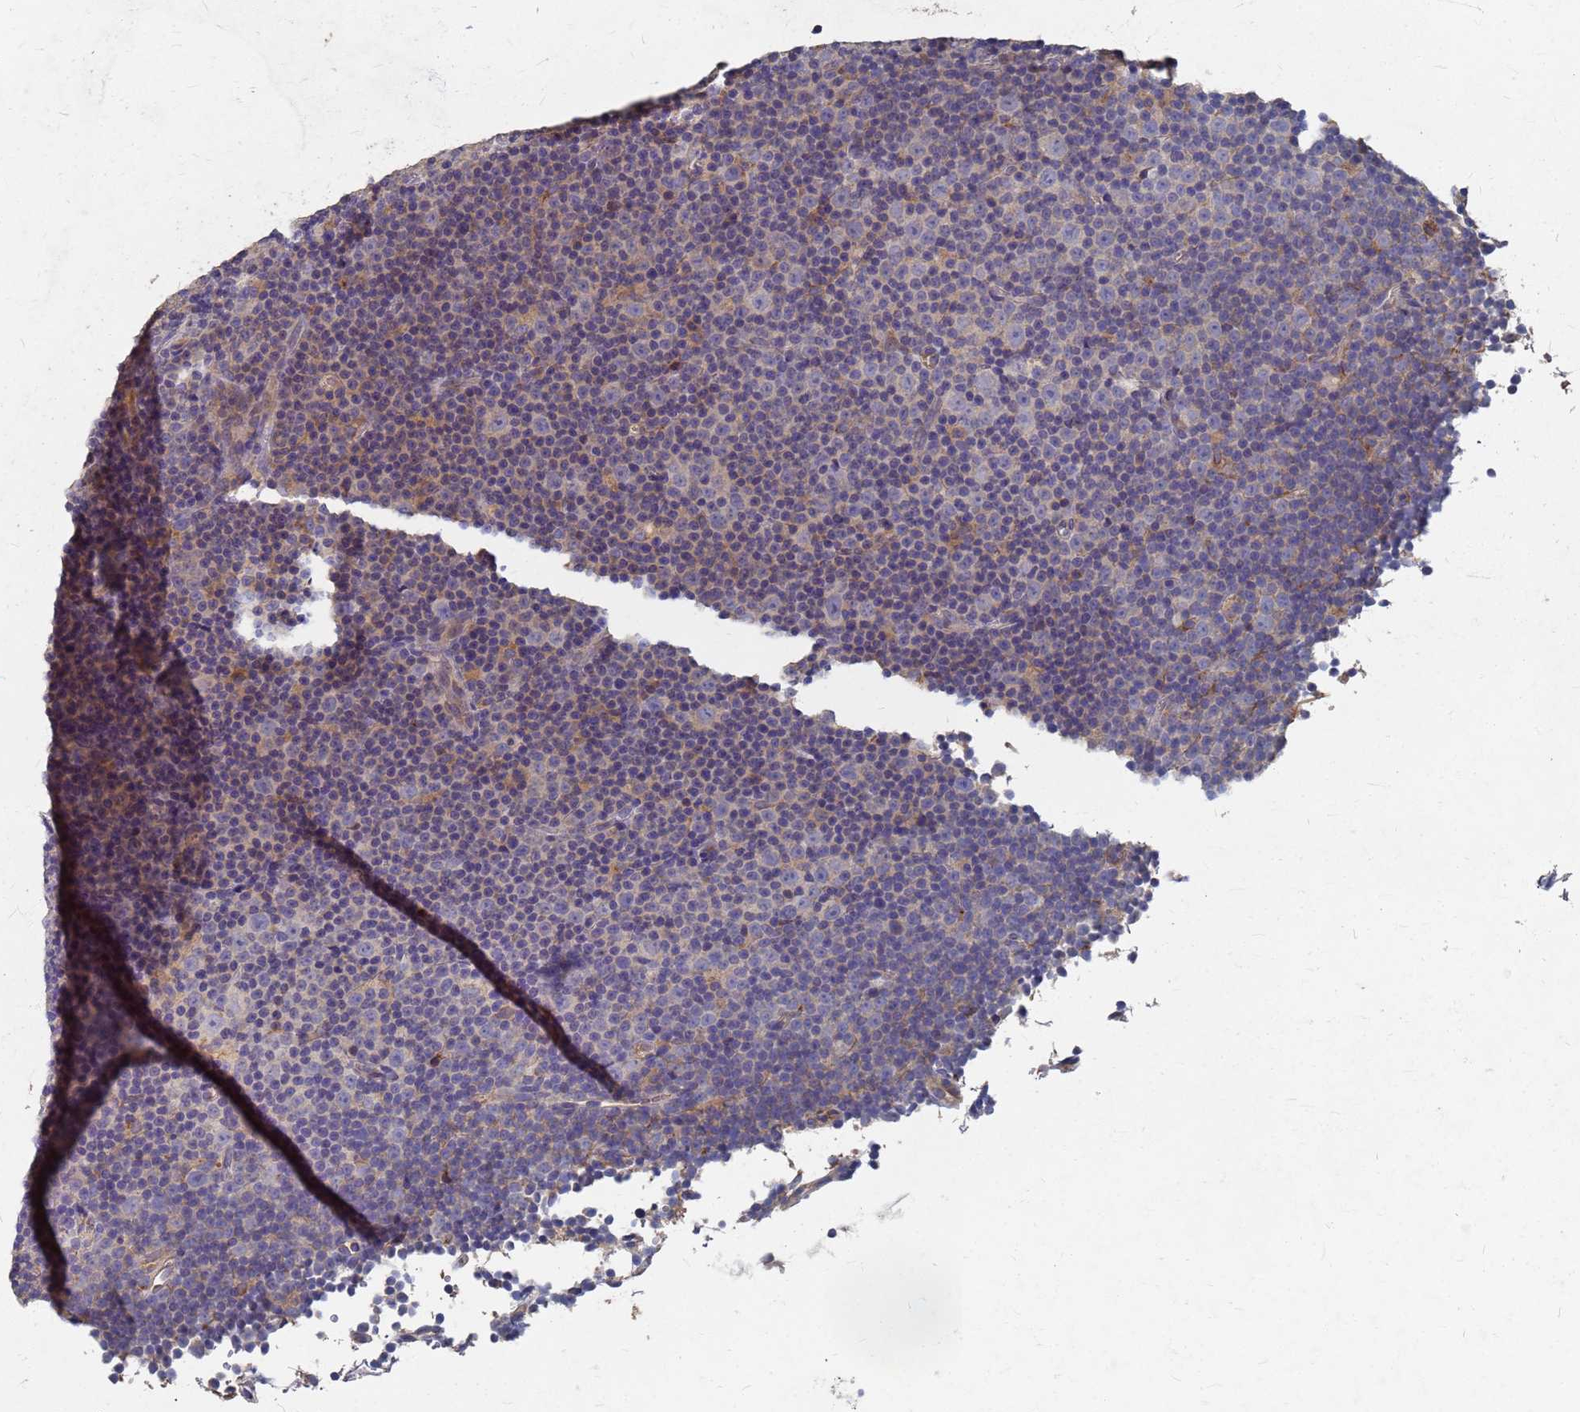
{"staining": {"intensity": "moderate", "quantity": "<25%", "location": "cytoplasmic/membranous"}, "tissue": "lymphoma", "cell_type": "Tumor cells", "image_type": "cancer", "snomed": [{"axis": "morphology", "description": "Malignant lymphoma, non-Hodgkin's type, Low grade"}, {"axis": "topography", "description": "Lymph node"}], "caption": "Low-grade malignant lymphoma, non-Hodgkin's type stained for a protein (brown) displays moderate cytoplasmic/membranous positive expression in approximately <25% of tumor cells.", "gene": "KRCC1", "patient": {"sex": "female", "age": 67}}